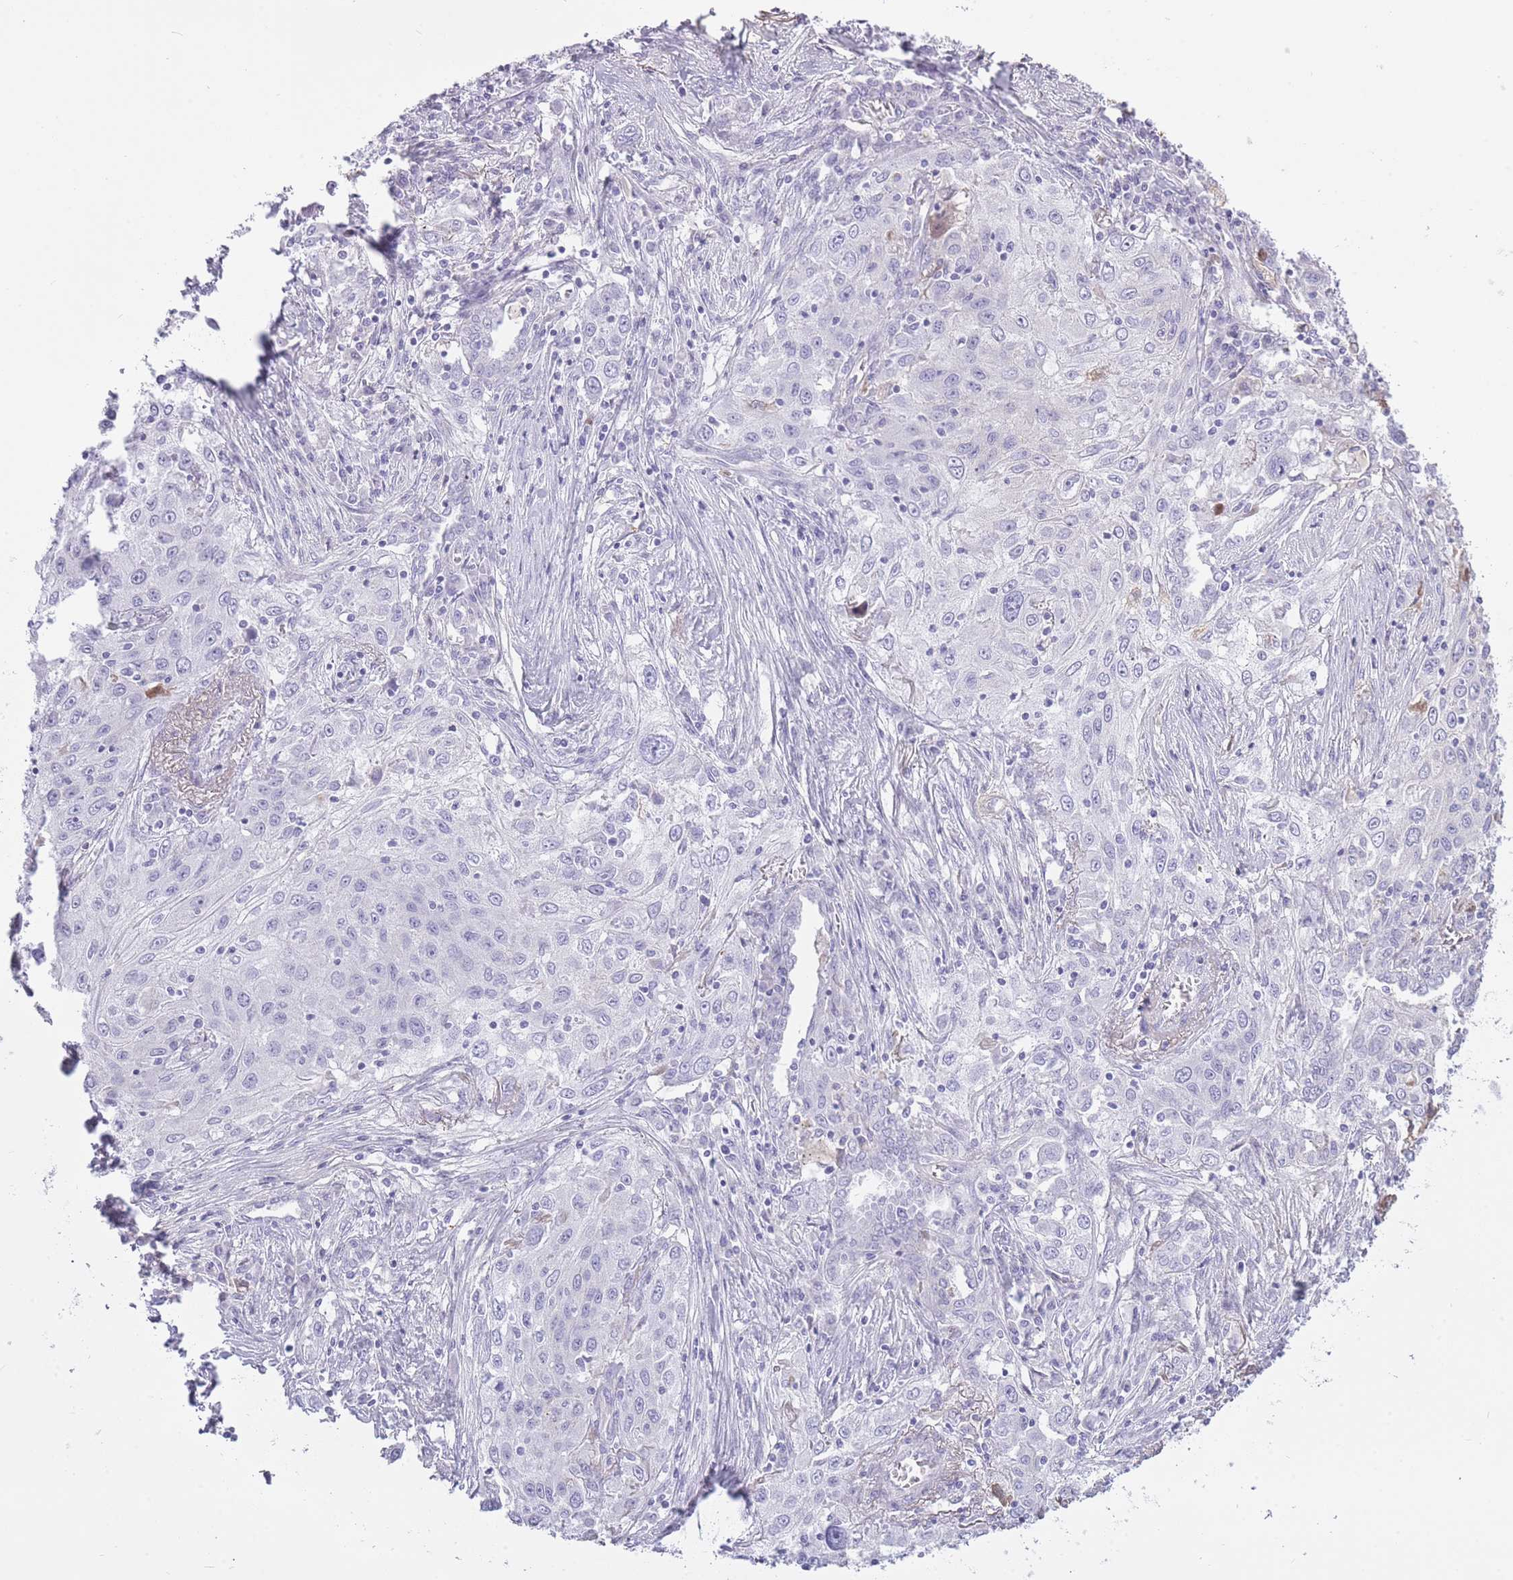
{"staining": {"intensity": "negative", "quantity": "none", "location": "none"}, "tissue": "lung cancer", "cell_type": "Tumor cells", "image_type": "cancer", "snomed": [{"axis": "morphology", "description": "Squamous cell carcinoma, NOS"}, {"axis": "topography", "description": "Lung"}], "caption": "Immunohistochemical staining of lung cancer (squamous cell carcinoma) displays no significant staining in tumor cells.", "gene": "AP3S2", "patient": {"sex": "female", "age": 69}}